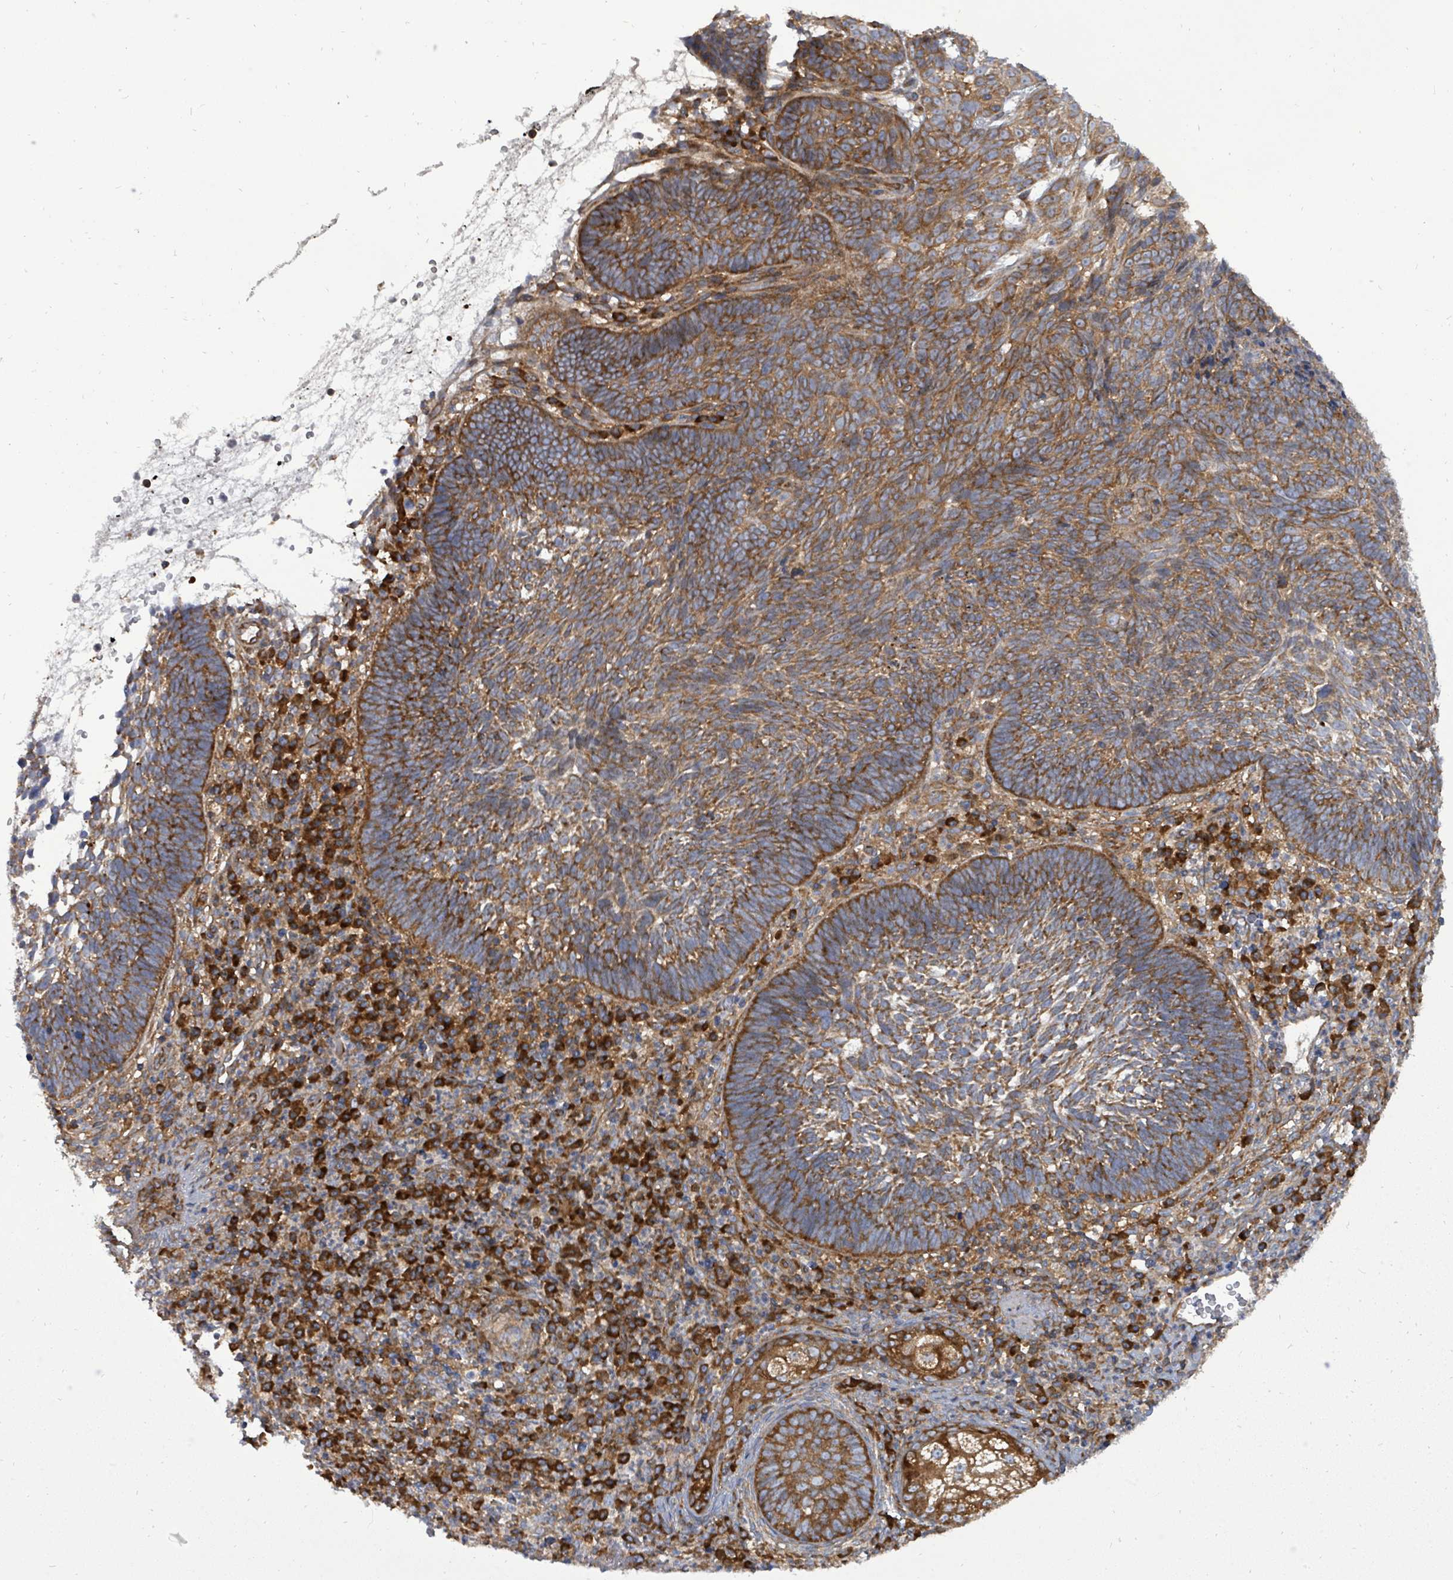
{"staining": {"intensity": "moderate", "quantity": ">75%", "location": "cytoplasmic/membranous"}, "tissue": "skin cancer", "cell_type": "Tumor cells", "image_type": "cancer", "snomed": [{"axis": "morphology", "description": "Basal cell carcinoma"}, {"axis": "topography", "description": "Skin"}], "caption": "Protein expression by immunohistochemistry (IHC) displays moderate cytoplasmic/membranous positivity in about >75% of tumor cells in skin cancer. The staining was performed using DAB (3,3'-diaminobenzidine) to visualize the protein expression in brown, while the nuclei were stained in blue with hematoxylin (Magnification: 20x).", "gene": "EIF3C", "patient": {"sex": "male", "age": 88}}